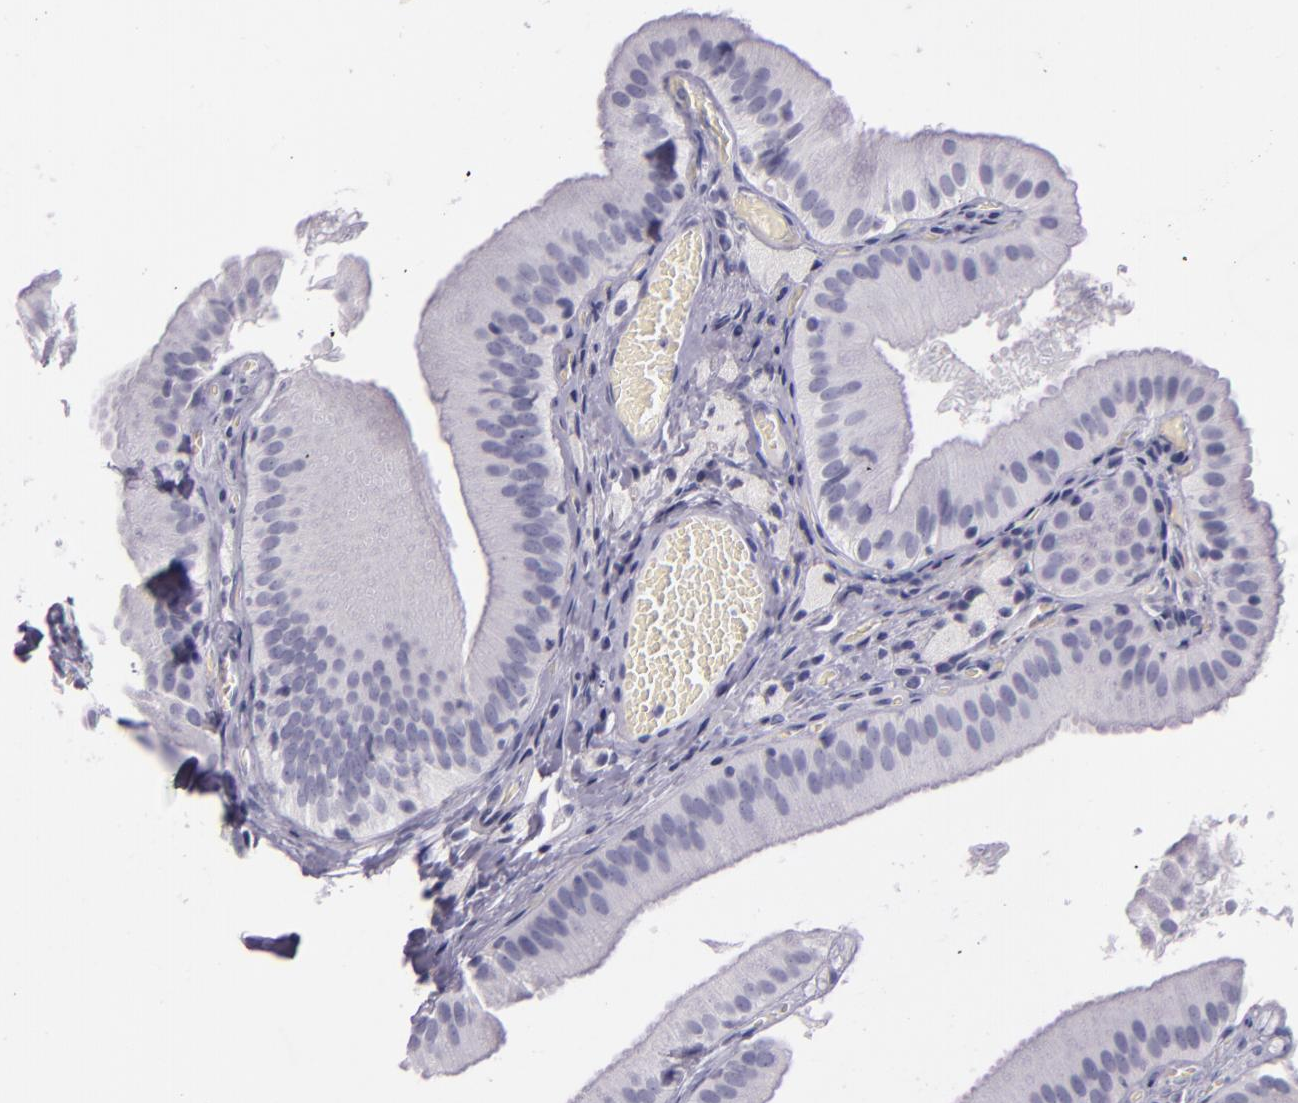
{"staining": {"intensity": "negative", "quantity": "none", "location": "none"}, "tissue": "gallbladder", "cell_type": "Glandular cells", "image_type": "normal", "snomed": [{"axis": "morphology", "description": "Normal tissue, NOS"}, {"axis": "topography", "description": "Gallbladder"}], "caption": "Glandular cells are negative for protein expression in normal human gallbladder.", "gene": "INA", "patient": {"sex": "female", "age": 24}}